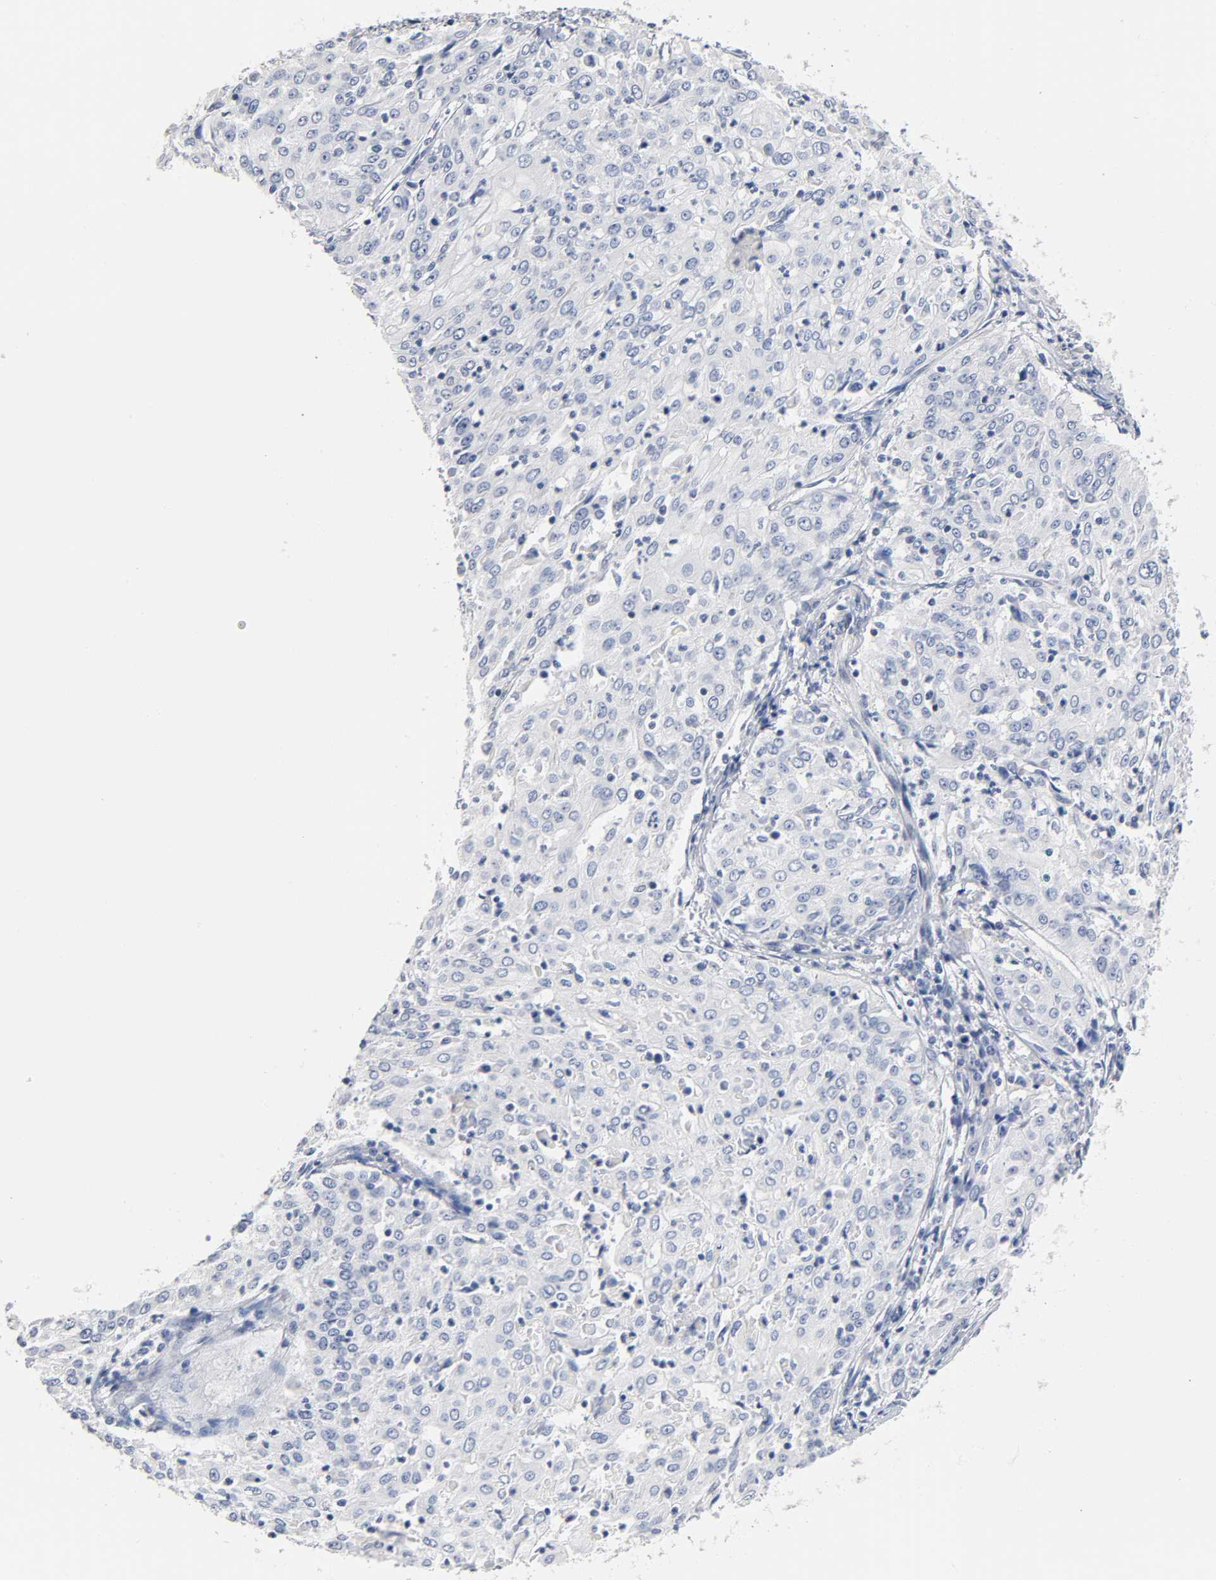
{"staining": {"intensity": "negative", "quantity": "none", "location": "none"}, "tissue": "cervical cancer", "cell_type": "Tumor cells", "image_type": "cancer", "snomed": [{"axis": "morphology", "description": "Squamous cell carcinoma, NOS"}, {"axis": "topography", "description": "Cervix"}], "caption": "This is an IHC micrograph of cervical squamous cell carcinoma. There is no staining in tumor cells.", "gene": "NFATC1", "patient": {"sex": "female", "age": 39}}